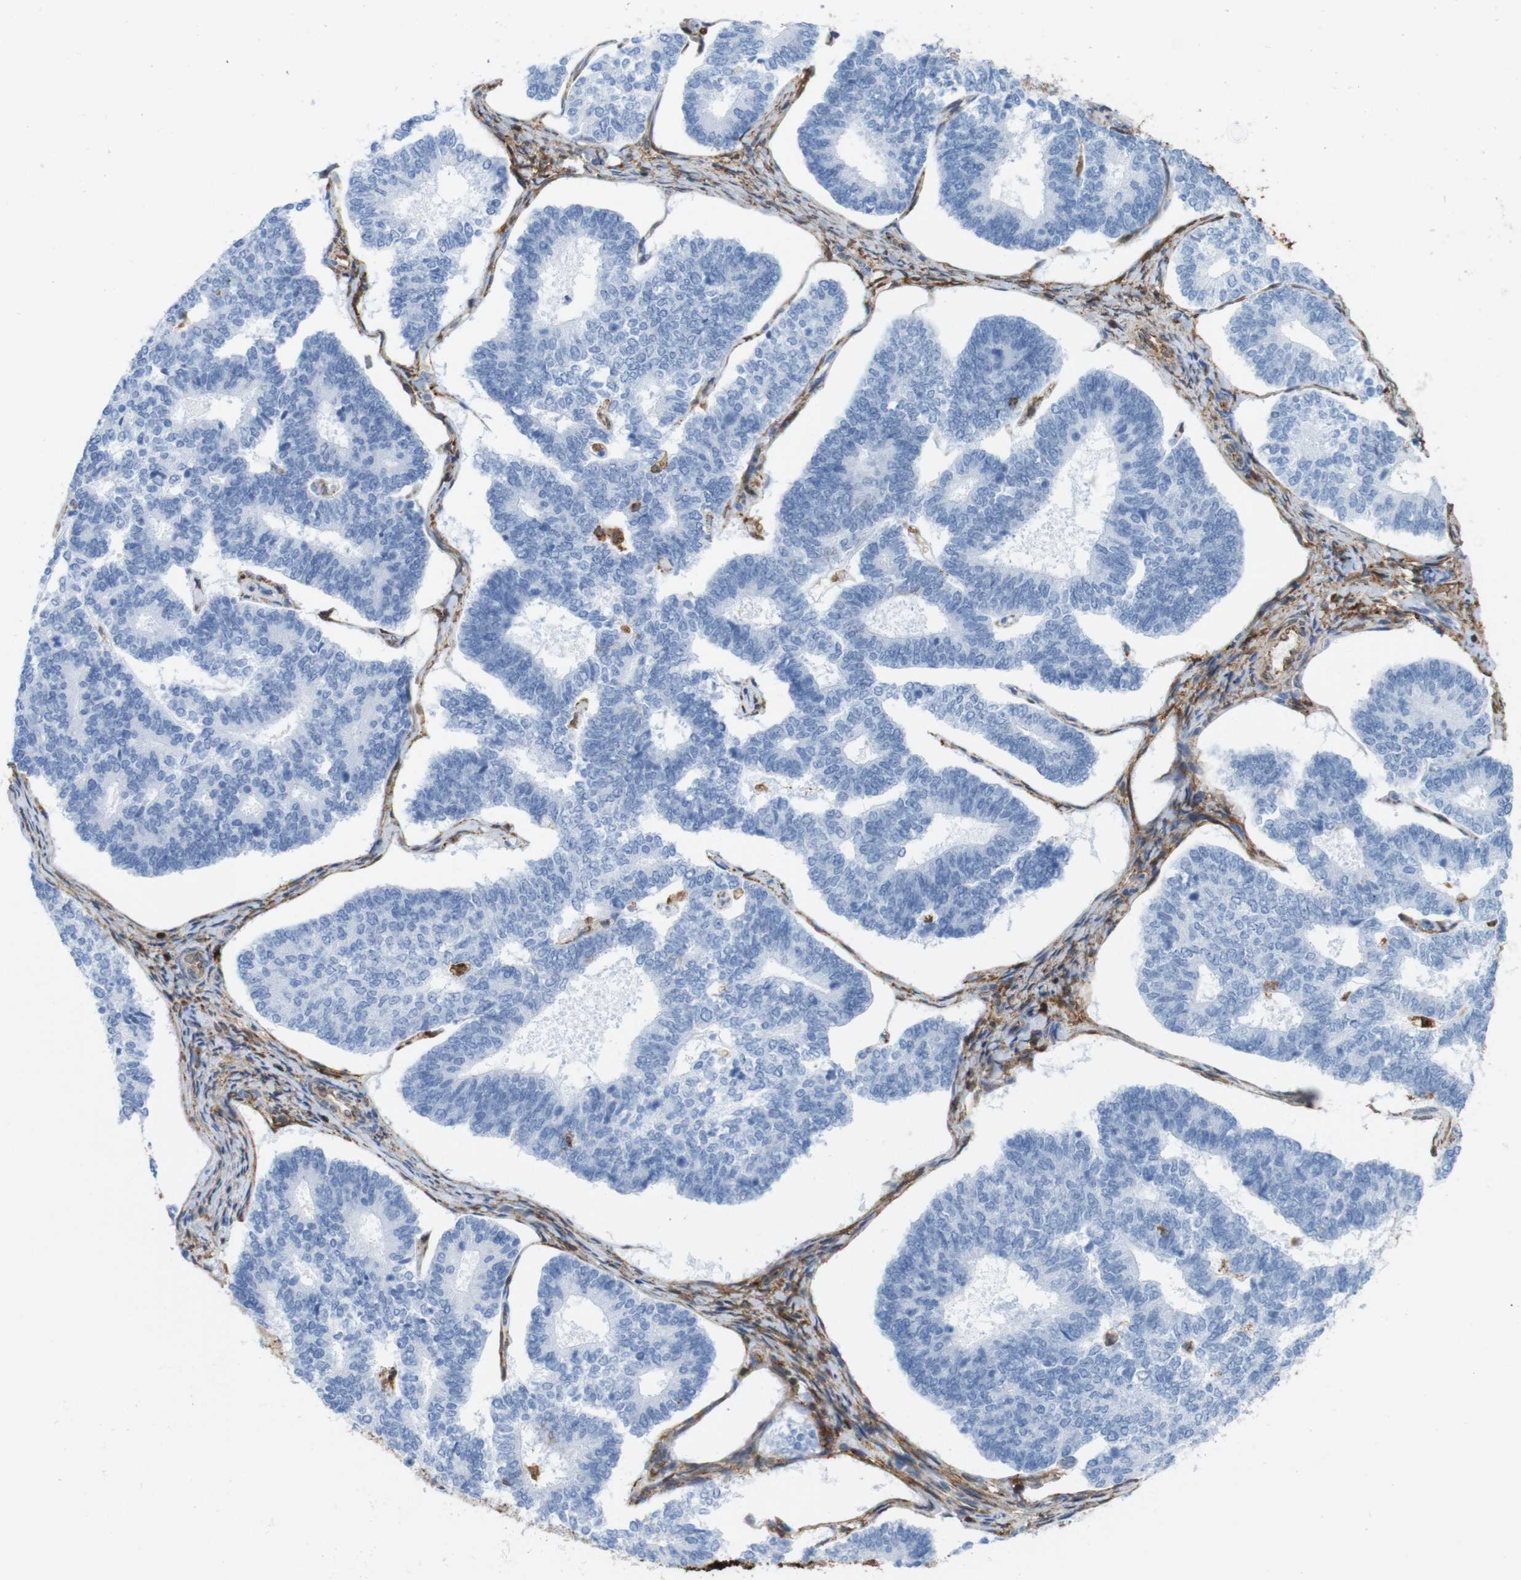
{"staining": {"intensity": "negative", "quantity": "none", "location": "none"}, "tissue": "endometrial cancer", "cell_type": "Tumor cells", "image_type": "cancer", "snomed": [{"axis": "morphology", "description": "Adenocarcinoma, NOS"}, {"axis": "topography", "description": "Endometrium"}], "caption": "Protein analysis of endometrial cancer (adenocarcinoma) exhibits no significant staining in tumor cells.", "gene": "ANXA1", "patient": {"sex": "female", "age": 70}}